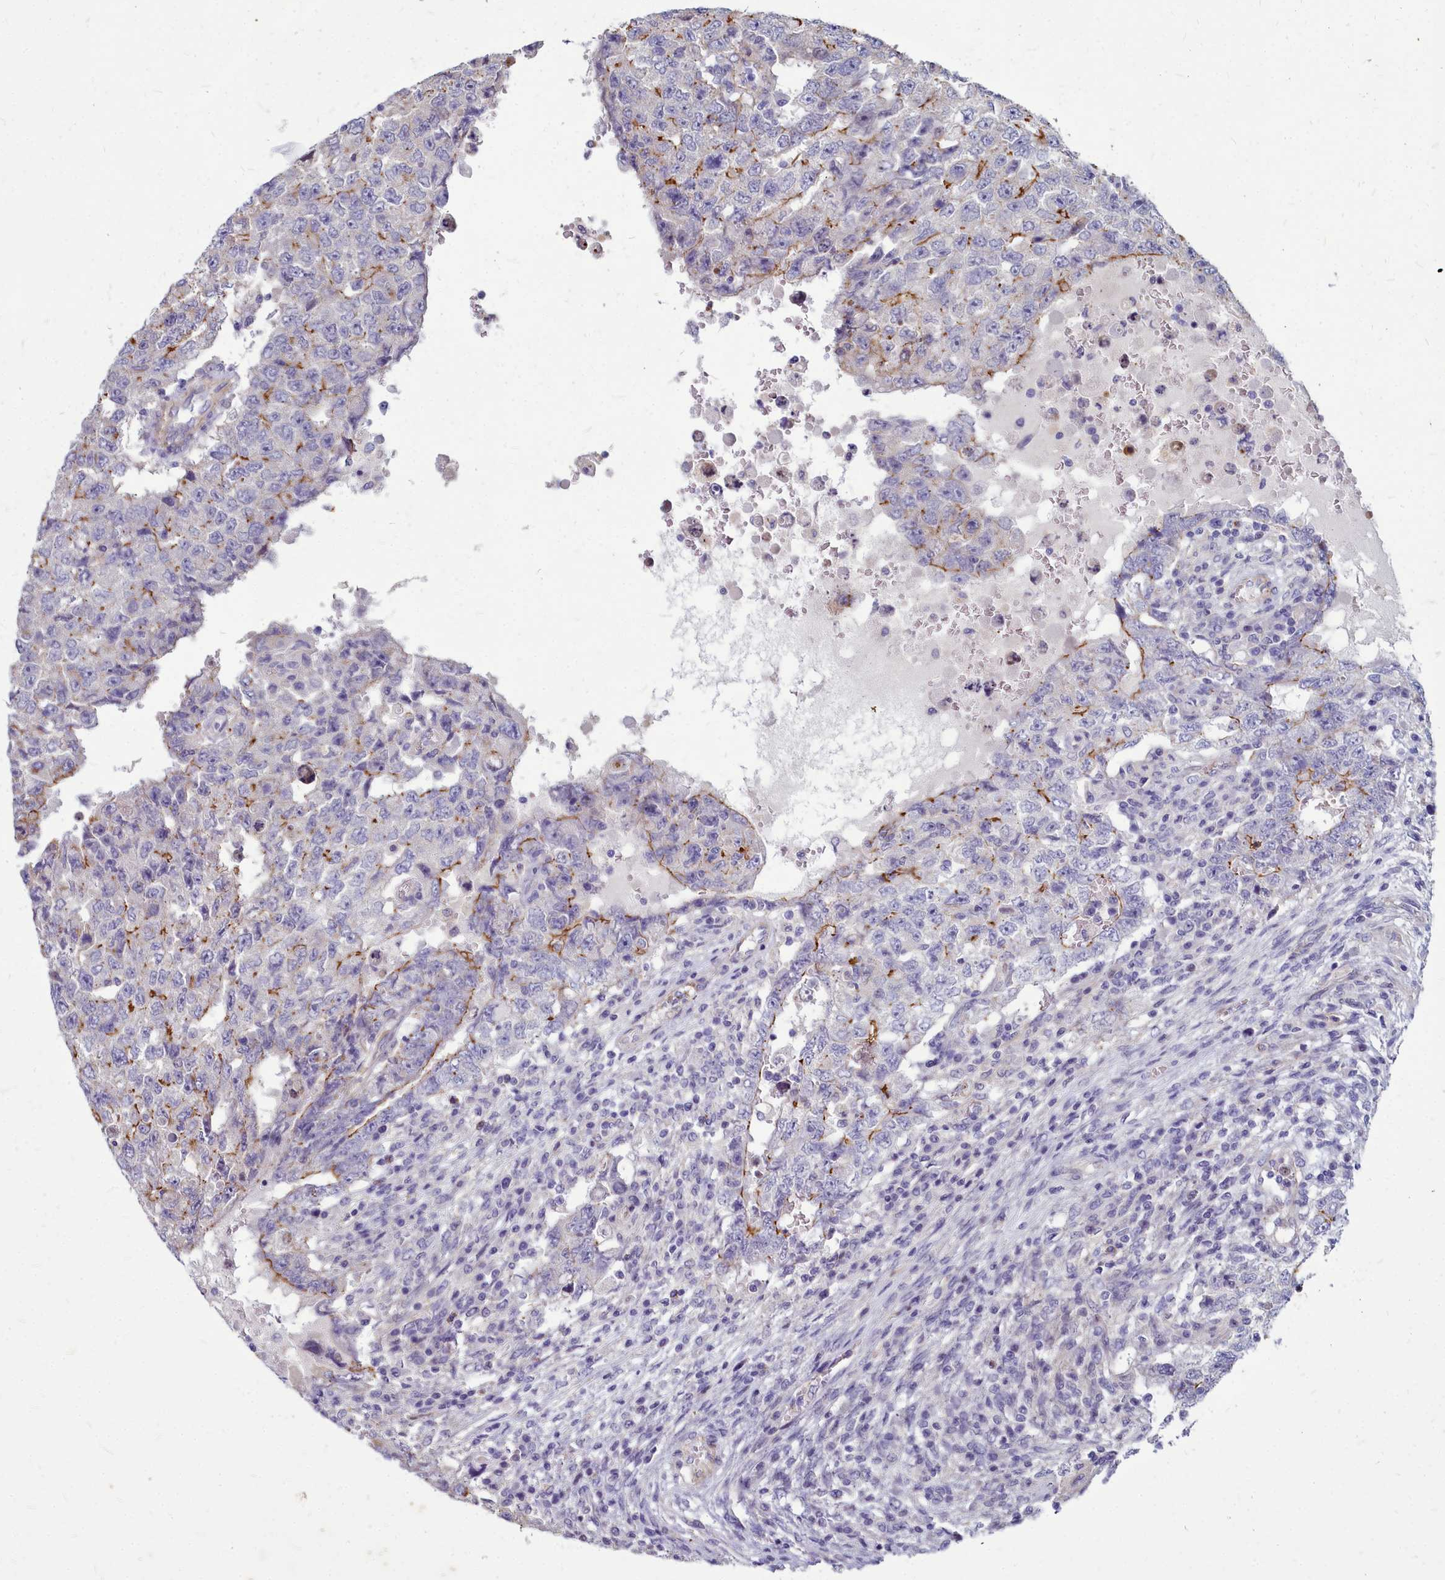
{"staining": {"intensity": "negative", "quantity": "none", "location": "none"}, "tissue": "testis cancer", "cell_type": "Tumor cells", "image_type": "cancer", "snomed": [{"axis": "morphology", "description": "Carcinoma, Embryonal, NOS"}, {"axis": "topography", "description": "Testis"}], "caption": "Tumor cells are negative for protein expression in human embryonal carcinoma (testis).", "gene": "TTC5", "patient": {"sex": "male", "age": 26}}